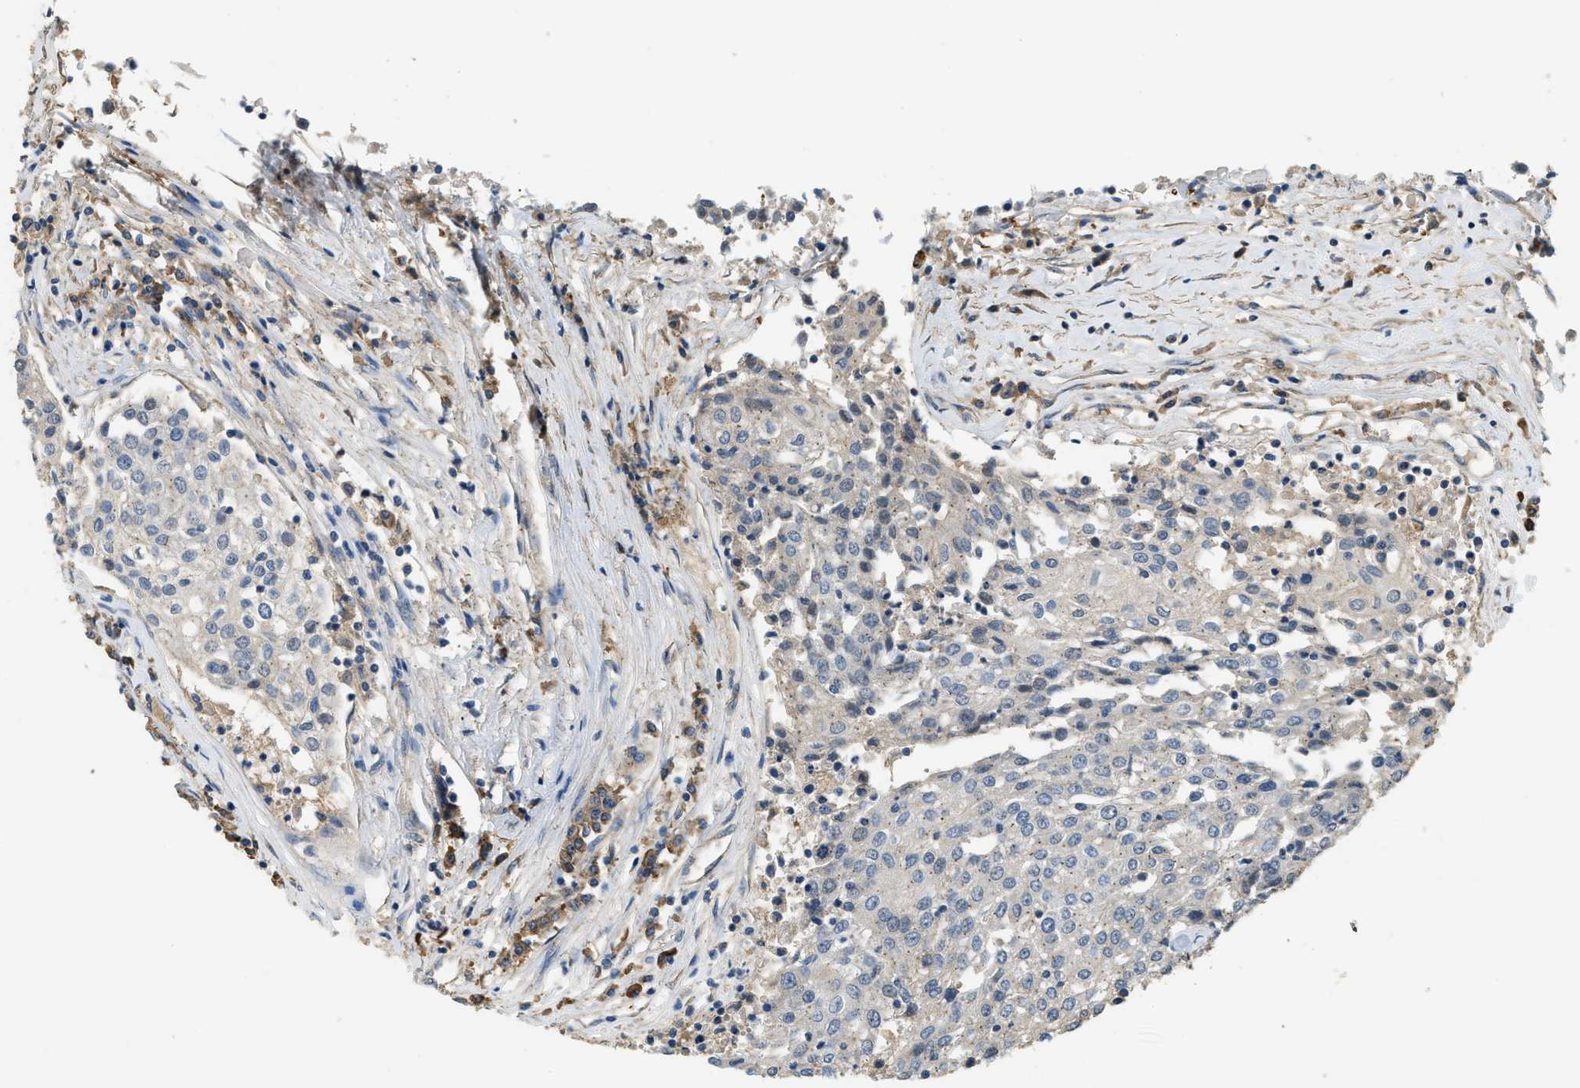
{"staining": {"intensity": "negative", "quantity": "none", "location": "none"}, "tissue": "urothelial cancer", "cell_type": "Tumor cells", "image_type": "cancer", "snomed": [{"axis": "morphology", "description": "Urothelial carcinoma, High grade"}, {"axis": "topography", "description": "Urinary bladder"}], "caption": "Tumor cells are negative for brown protein staining in urothelial carcinoma (high-grade). Brightfield microscopy of immunohistochemistry stained with DAB (3,3'-diaminobenzidine) (brown) and hematoxylin (blue), captured at high magnification.", "gene": "CFLAR", "patient": {"sex": "female", "age": 85}}